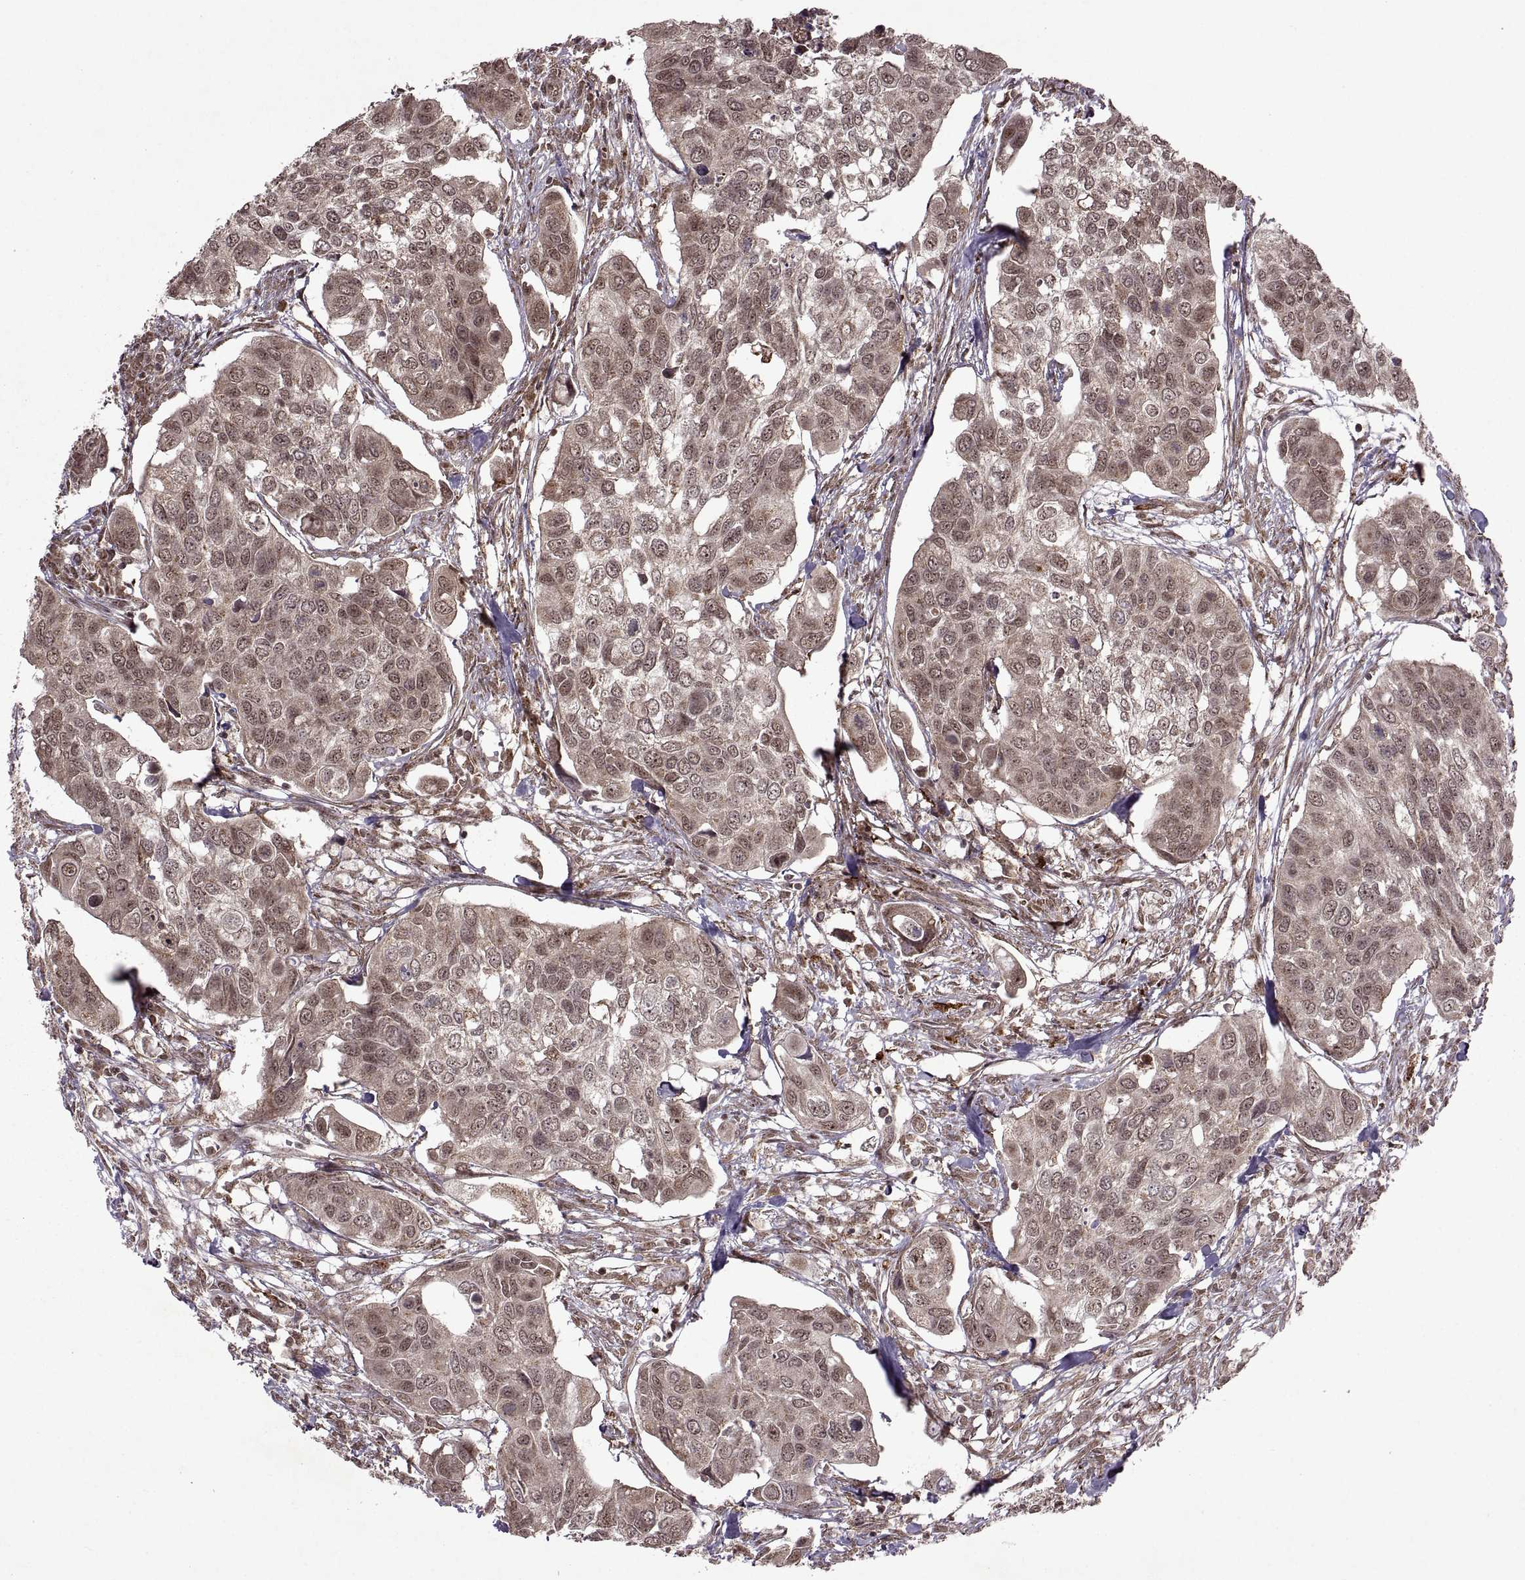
{"staining": {"intensity": "weak", "quantity": ">75%", "location": "cytoplasmic/membranous,nuclear"}, "tissue": "urothelial cancer", "cell_type": "Tumor cells", "image_type": "cancer", "snomed": [{"axis": "morphology", "description": "Urothelial carcinoma, High grade"}, {"axis": "topography", "description": "Urinary bladder"}], "caption": "There is low levels of weak cytoplasmic/membranous and nuclear staining in tumor cells of urothelial cancer, as demonstrated by immunohistochemical staining (brown color).", "gene": "PTOV1", "patient": {"sex": "male", "age": 60}}